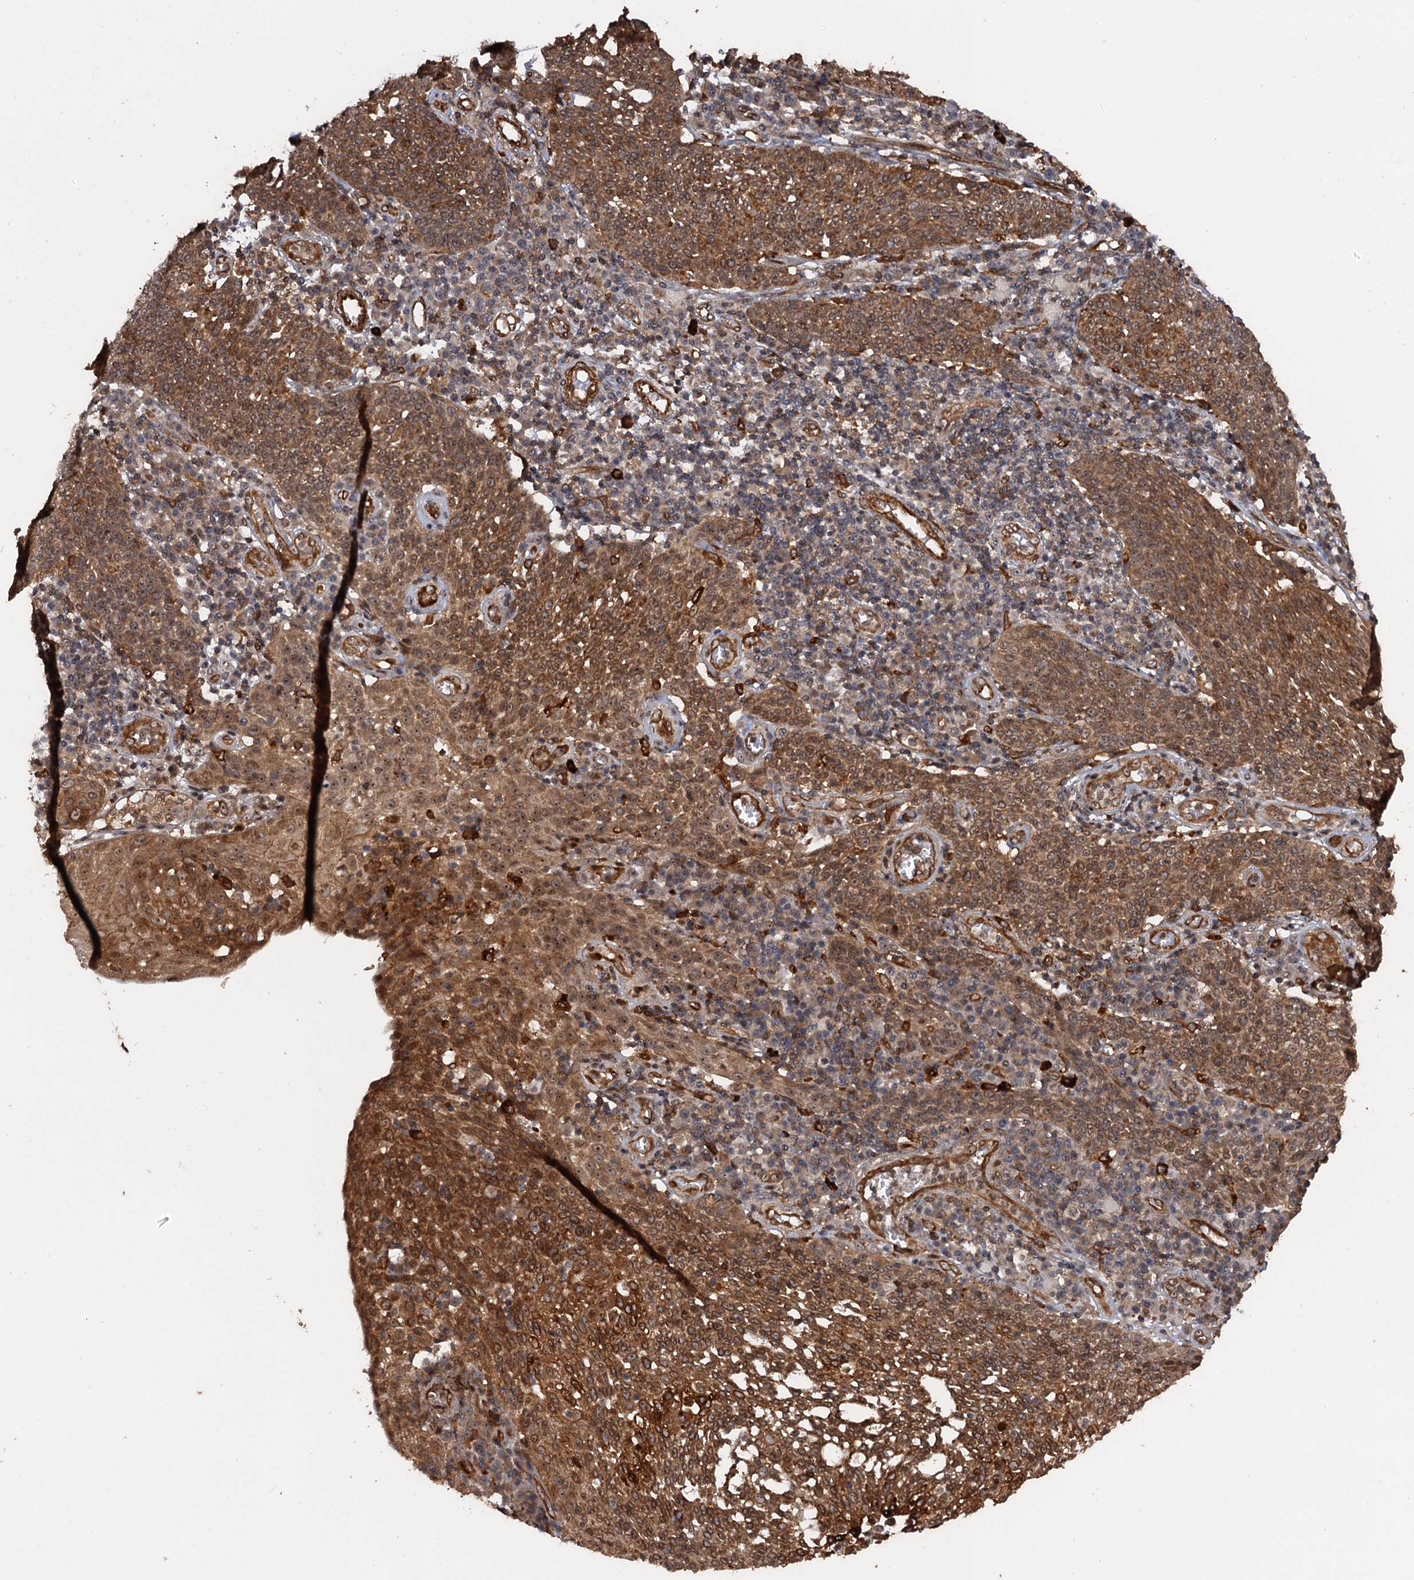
{"staining": {"intensity": "strong", "quantity": ">75%", "location": "cytoplasmic/membranous,nuclear"}, "tissue": "cervical cancer", "cell_type": "Tumor cells", "image_type": "cancer", "snomed": [{"axis": "morphology", "description": "Squamous cell carcinoma, NOS"}, {"axis": "topography", "description": "Cervix"}], "caption": "Protein staining shows strong cytoplasmic/membranous and nuclear expression in about >75% of tumor cells in cervical cancer (squamous cell carcinoma). (DAB (3,3'-diaminobenzidine) = brown stain, brightfield microscopy at high magnification).", "gene": "BORA", "patient": {"sex": "female", "age": 34}}